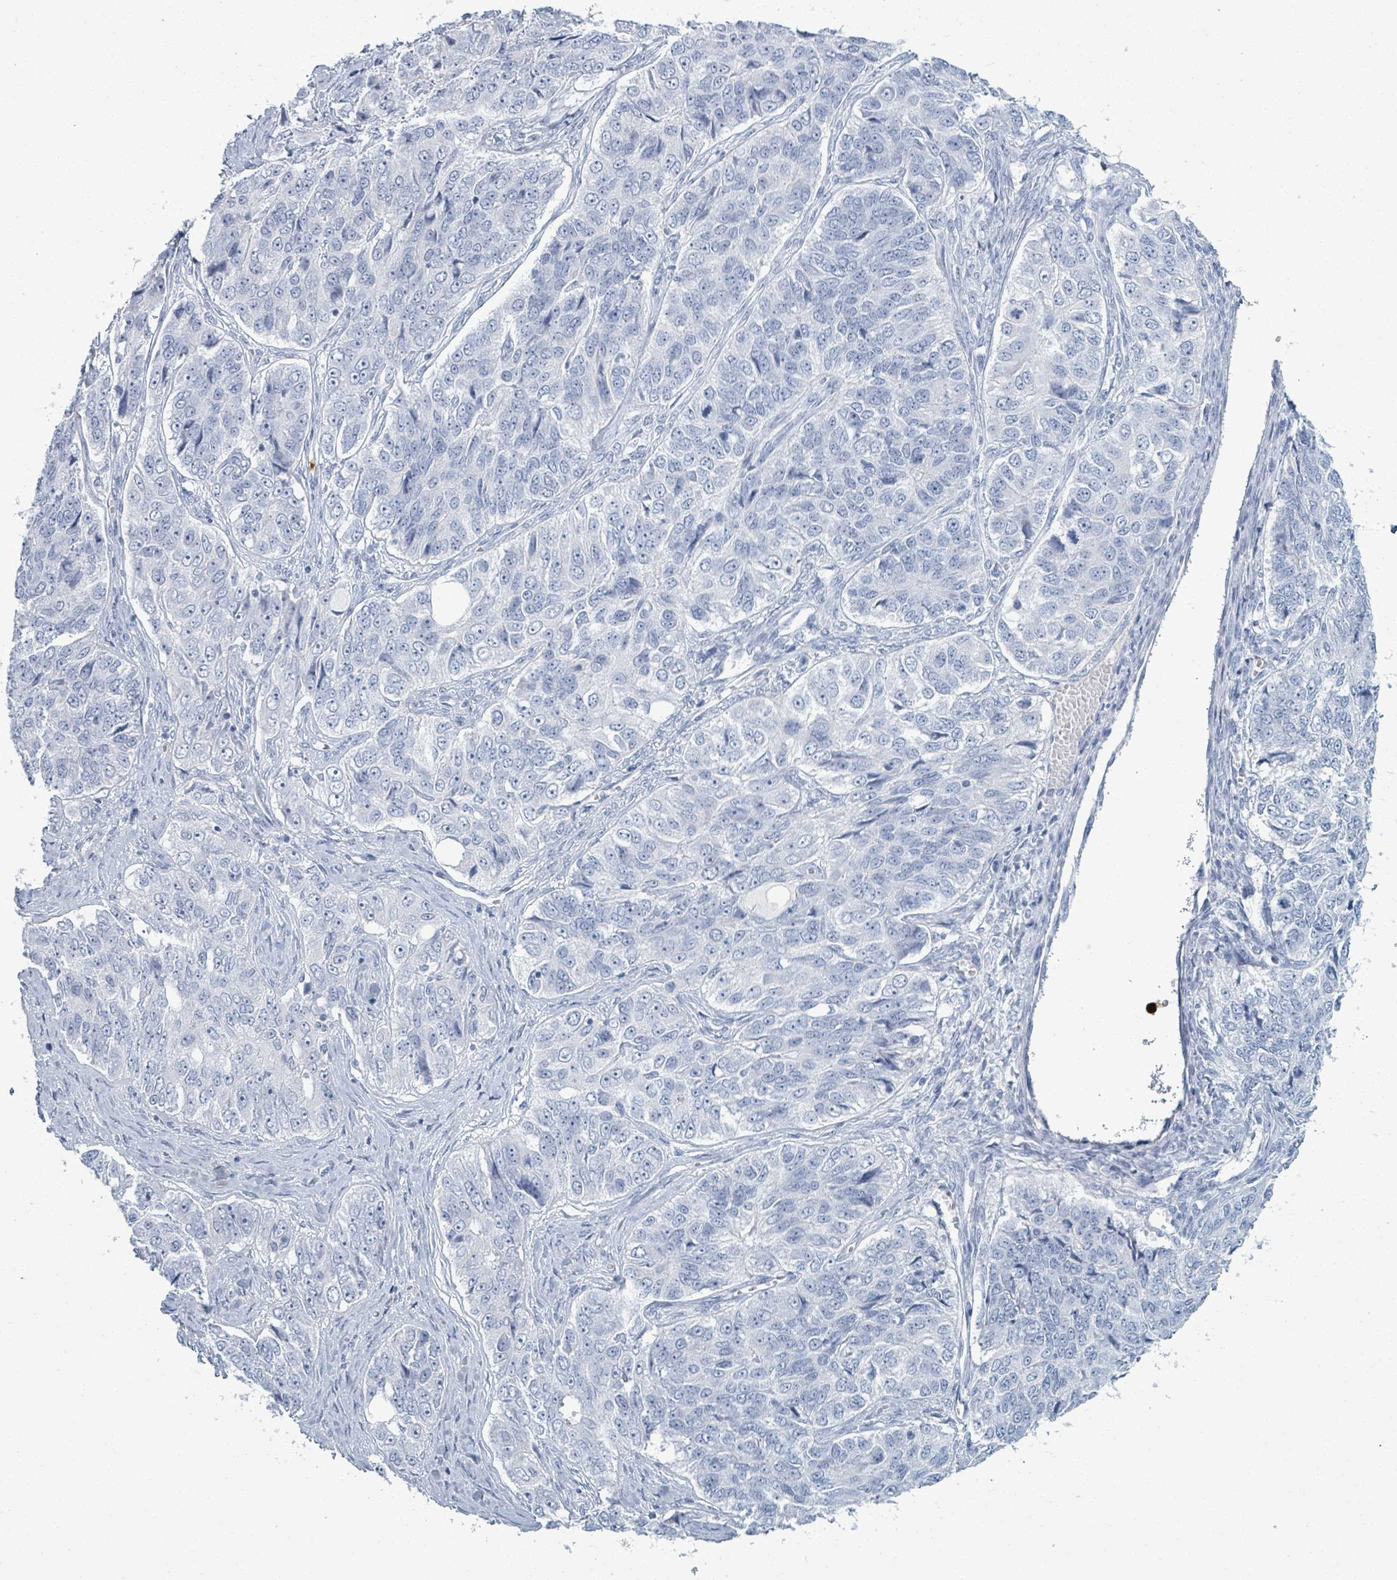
{"staining": {"intensity": "negative", "quantity": "none", "location": "none"}, "tissue": "ovarian cancer", "cell_type": "Tumor cells", "image_type": "cancer", "snomed": [{"axis": "morphology", "description": "Carcinoma, endometroid"}, {"axis": "topography", "description": "Ovary"}], "caption": "Immunohistochemistry of human endometroid carcinoma (ovarian) reveals no staining in tumor cells.", "gene": "DEFA4", "patient": {"sex": "female", "age": 51}}